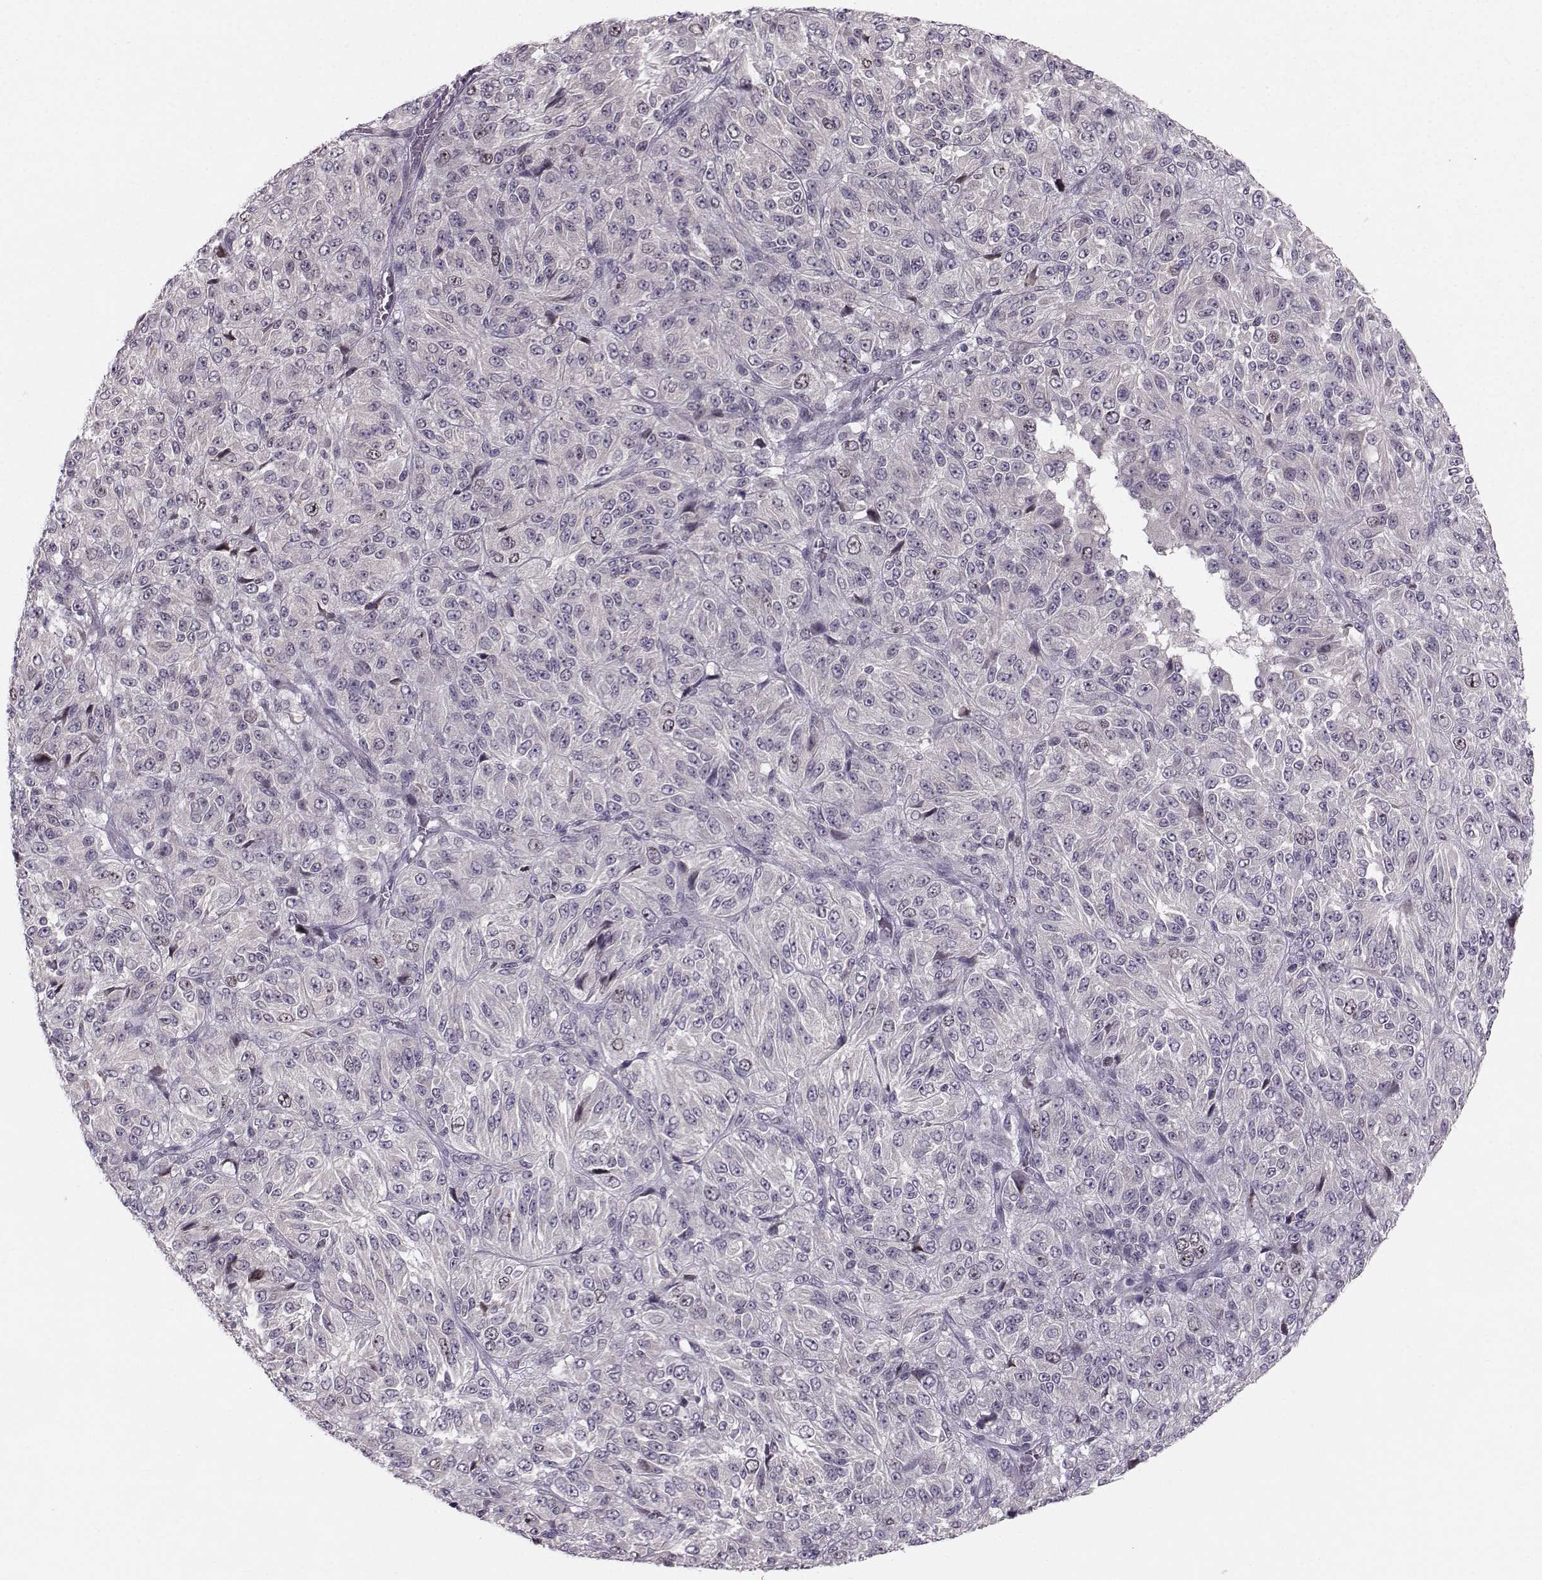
{"staining": {"intensity": "negative", "quantity": "none", "location": "none"}, "tissue": "melanoma", "cell_type": "Tumor cells", "image_type": "cancer", "snomed": [{"axis": "morphology", "description": "Malignant melanoma, Metastatic site"}, {"axis": "topography", "description": "Brain"}], "caption": "Immunohistochemical staining of human melanoma displays no significant staining in tumor cells.", "gene": "LRP8", "patient": {"sex": "female", "age": 56}}